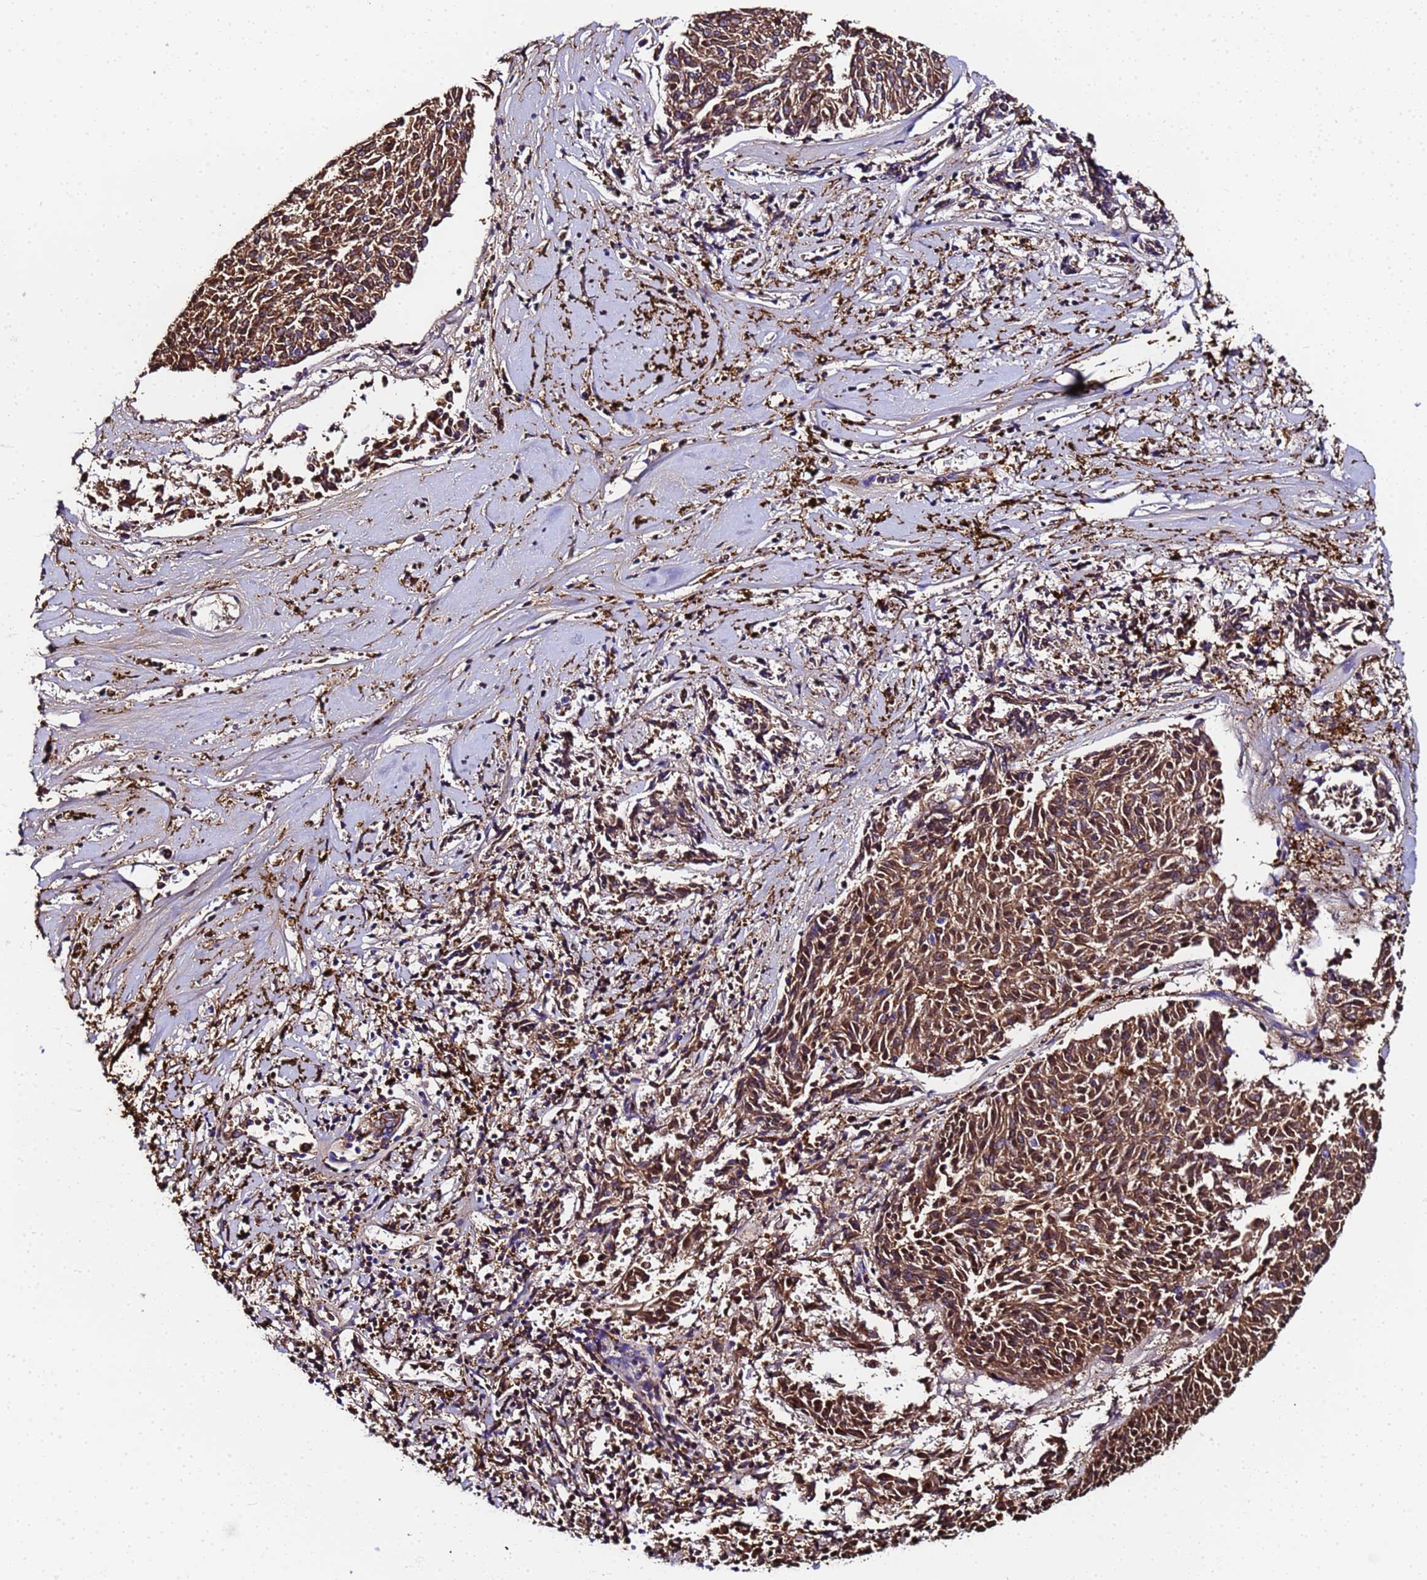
{"staining": {"intensity": "strong", "quantity": "<25%", "location": "cytoplasmic/membranous"}, "tissue": "melanoma", "cell_type": "Tumor cells", "image_type": "cancer", "snomed": [{"axis": "morphology", "description": "Malignant melanoma, NOS"}, {"axis": "topography", "description": "Skin"}], "caption": "Malignant melanoma stained for a protein exhibits strong cytoplasmic/membranous positivity in tumor cells.", "gene": "FTL", "patient": {"sex": "female", "age": 72}}